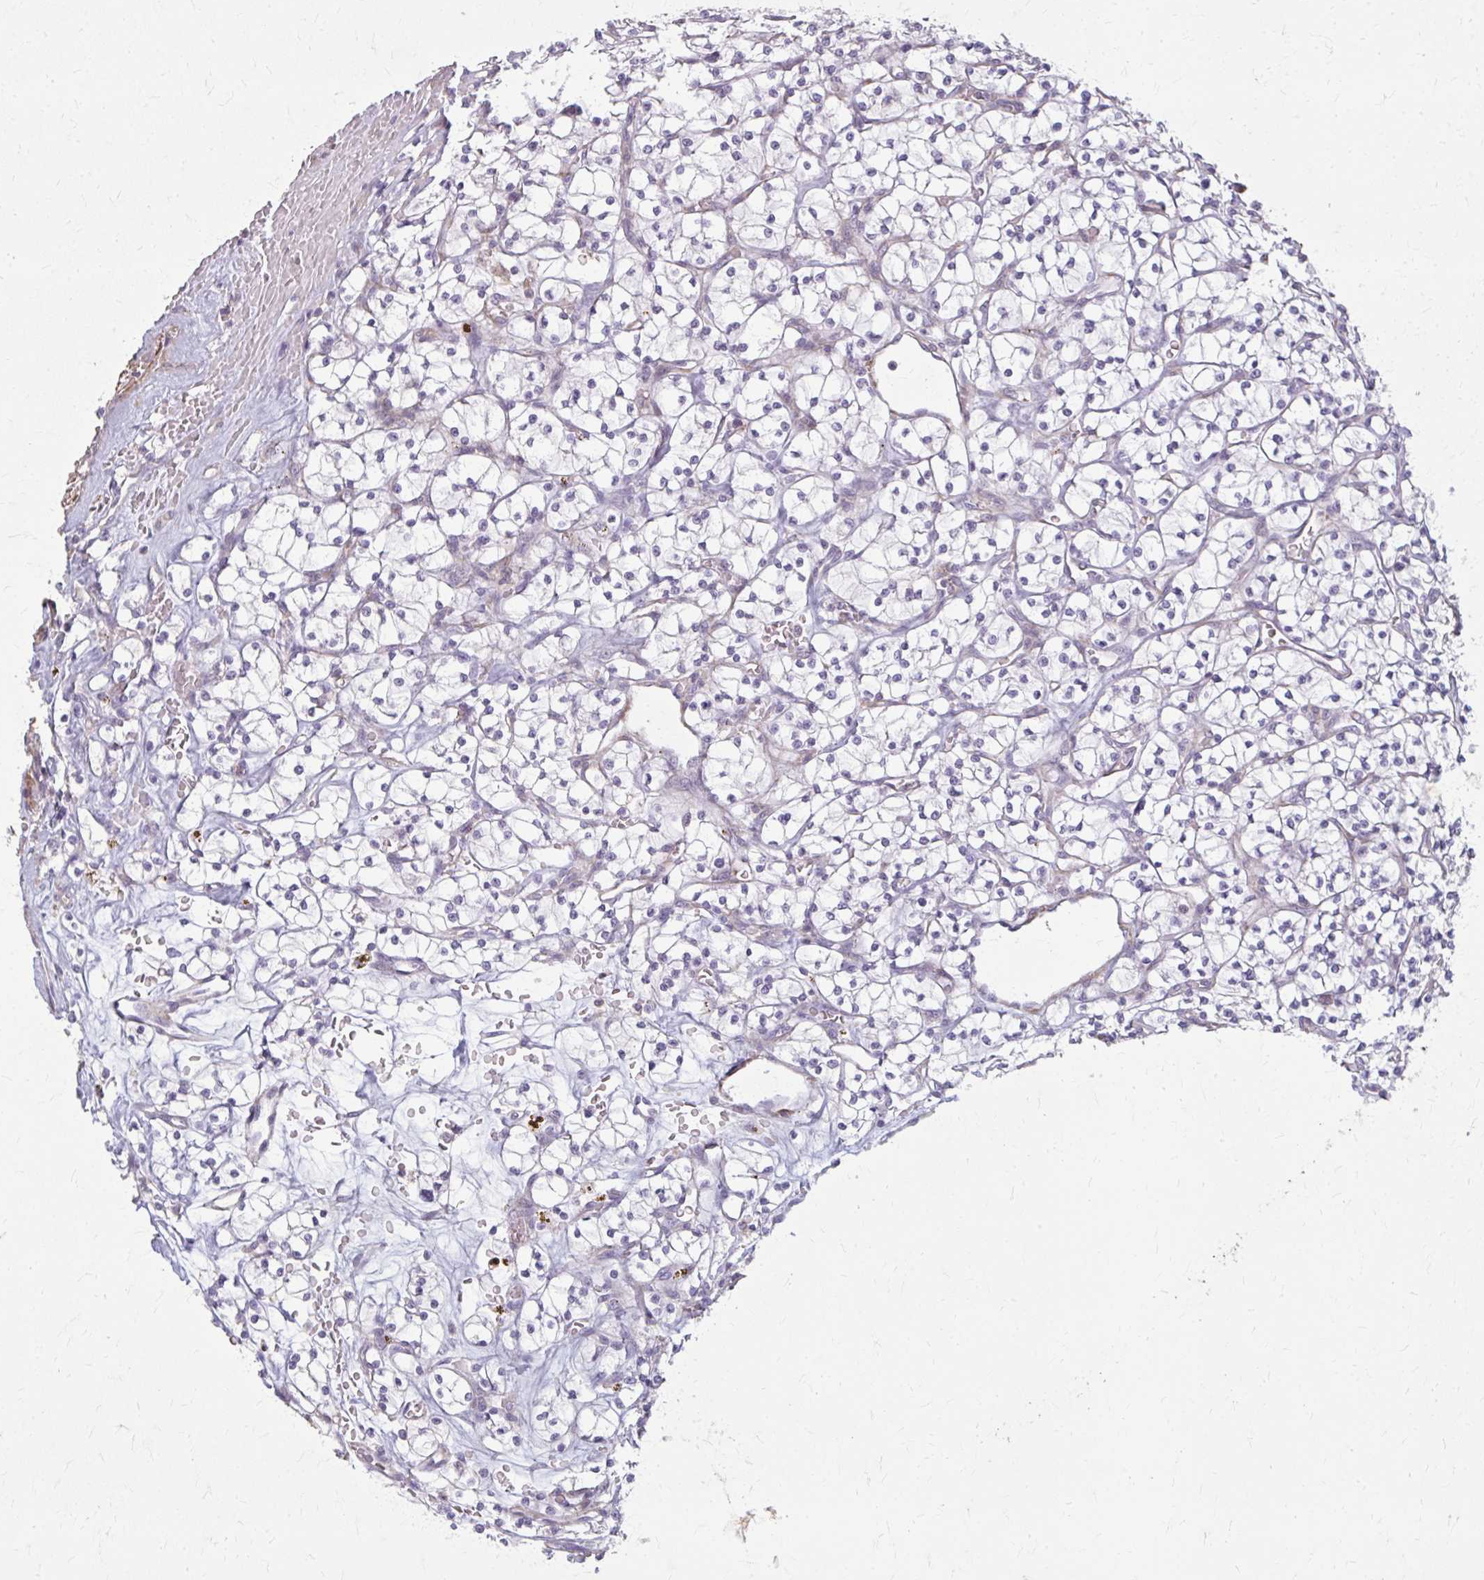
{"staining": {"intensity": "negative", "quantity": "none", "location": "none"}, "tissue": "renal cancer", "cell_type": "Tumor cells", "image_type": "cancer", "snomed": [{"axis": "morphology", "description": "Adenocarcinoma, NOS"}, {"axis": "topography", "description": "Kidney"}], "caption": "Protein analysis of renal cancer (adenocarcinoma) demonstrates no significant staining in tumor cells.", "gene": "TENM4", "patient": {"sex": "female", "age": 64}}